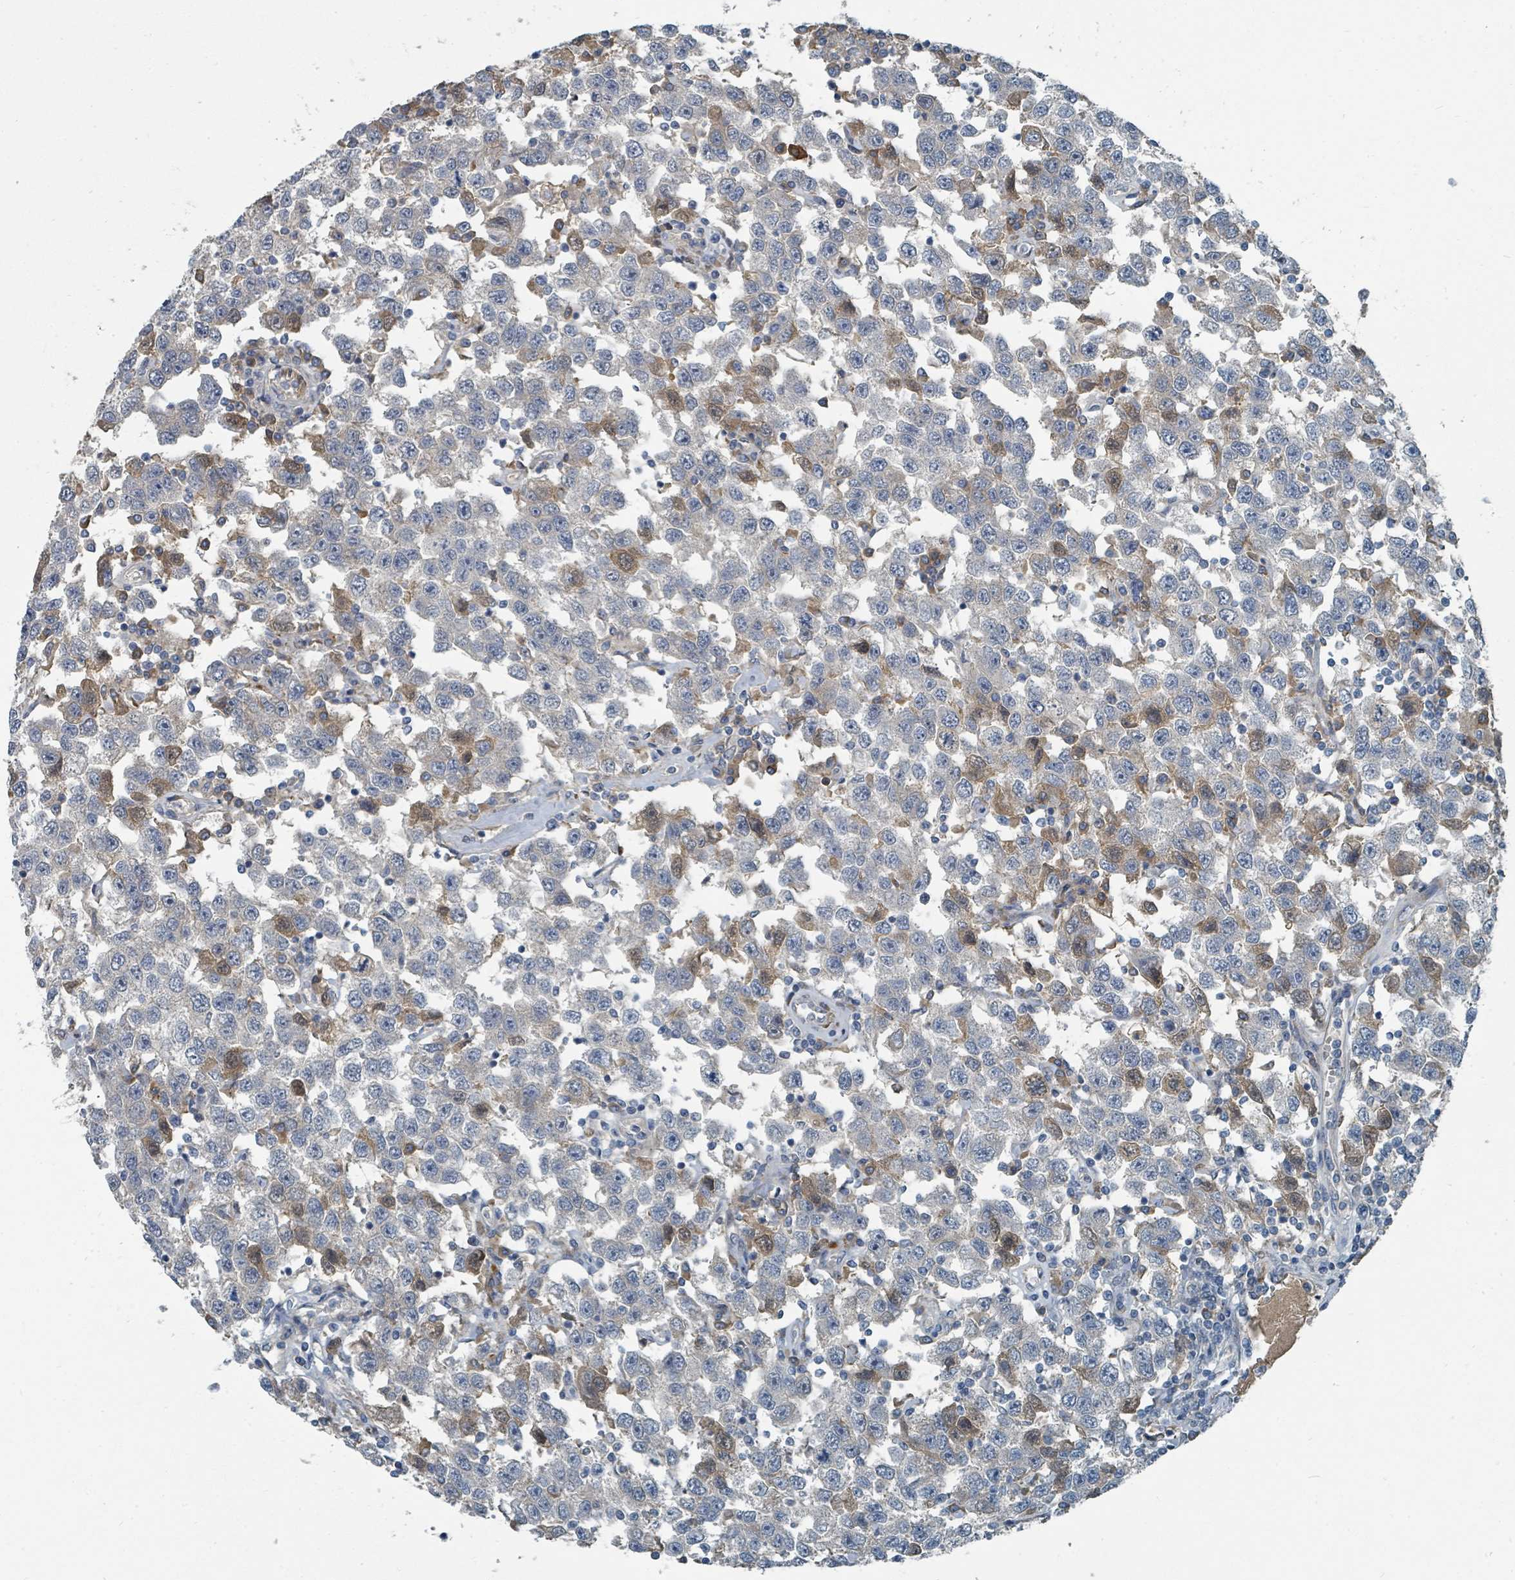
{"staining": {"intensity": "moderate", "quantity": "<25%", "location": "cytoplasmic/membranous,nuclear"}, "tissue": "testis cancer", "cell_type": "Tumor cells", "image_type": "cancer", "snomed": [{"axis": "morphology", "description": "Seminoma, NOS"}, {"axis": "topography", "description": "Testis"}], "caption": "An image of seminoma (testis) stained for a protein shows moderate cytoplasmic/membranous and nuclear brown staining in tumor cells.", "gene": "SLC44A5", "patient": {"sex": "male", "age": 41}}